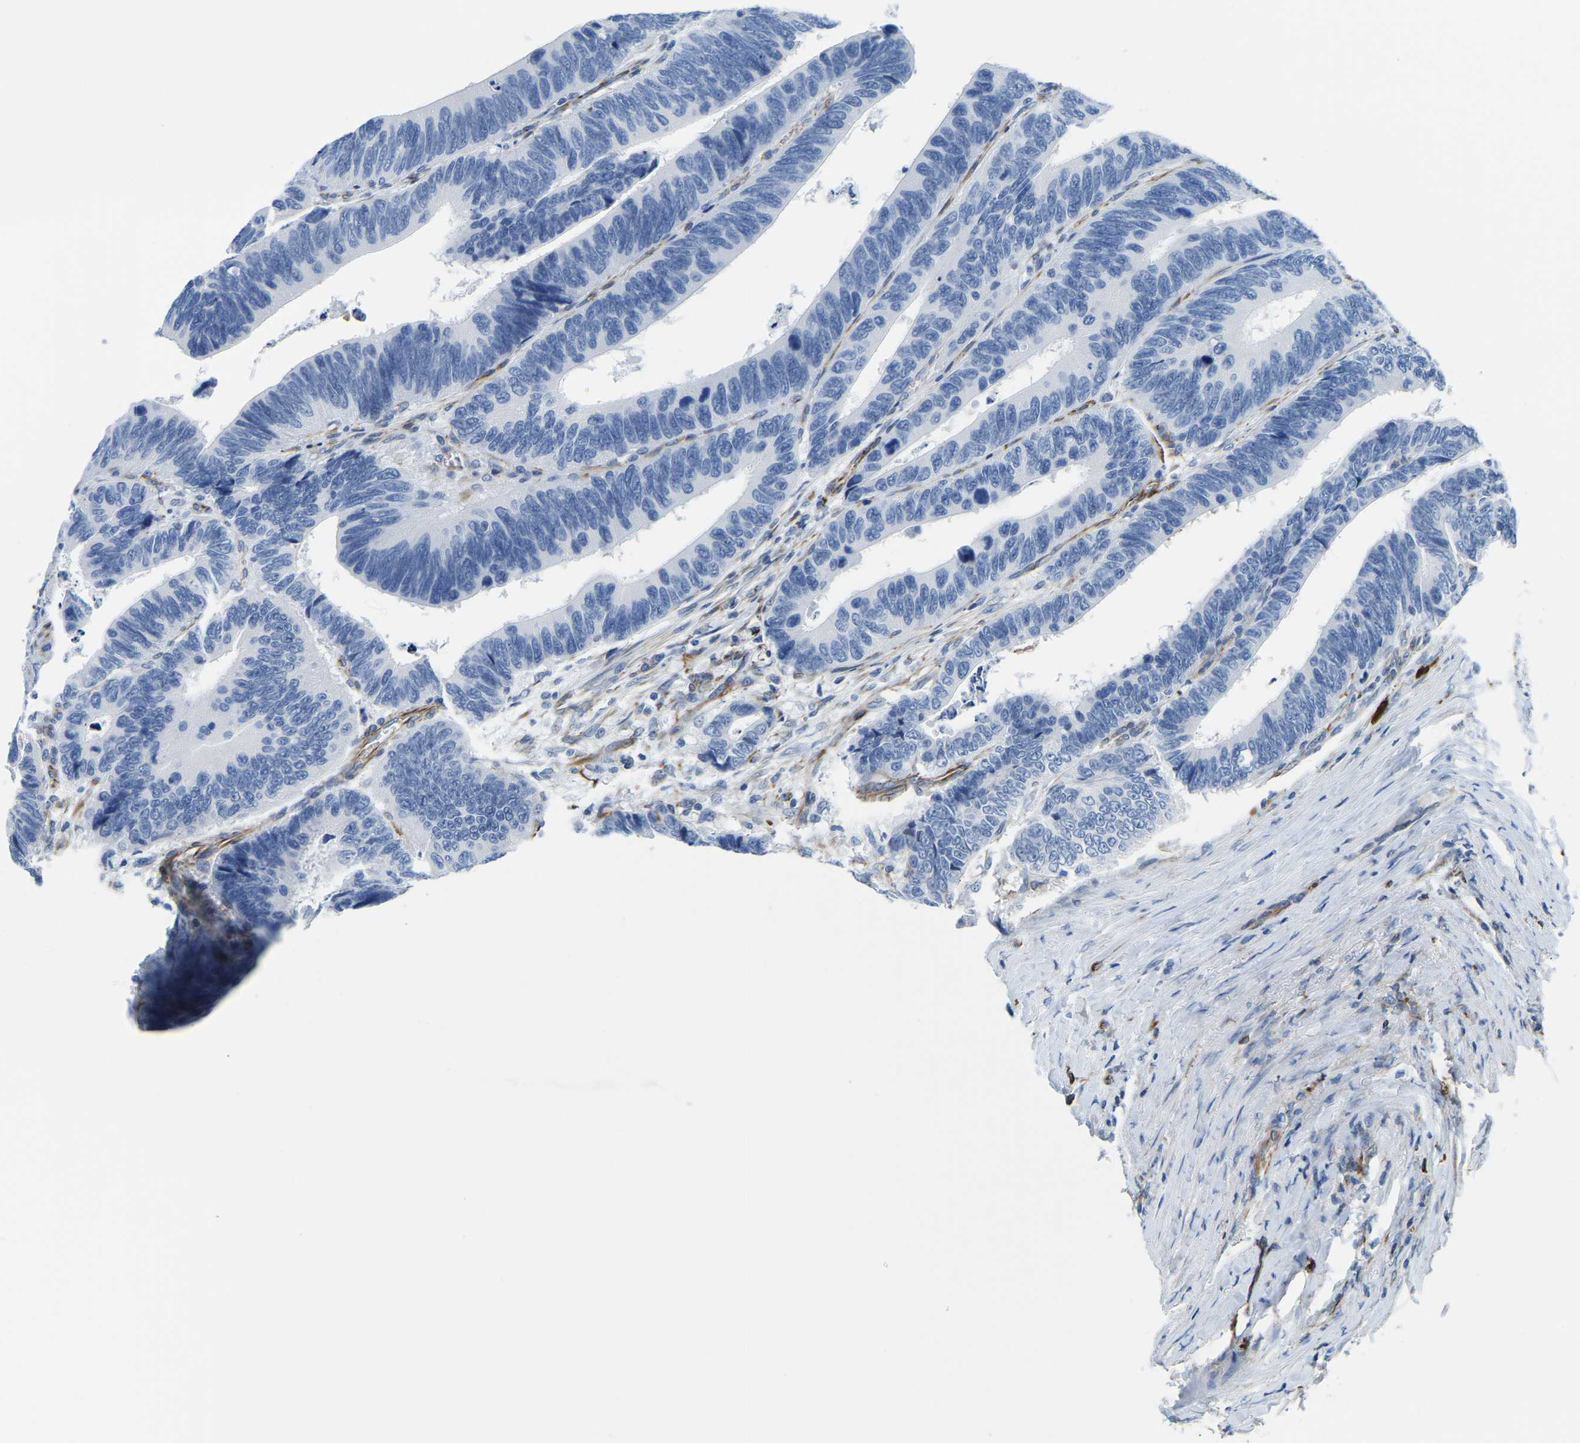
{"staining": {"intensity": "negative", "quantity": "none", "location": "none"}, "tissue": "colorectal cancer", "cell_type": "Tumor cells", "image_type": "cancer", "snomed": [{"axis": "morphology", "description": "Adenocarcinoma, NOS"}, {"axis": "topography", "description": "Colon"}], "caption": "The micrograph exhibits no staining of tumor cells in colorectal adenocarcinoma.", "gene": "MS4A3", "patient": {"sex": "male", "age": 72}}